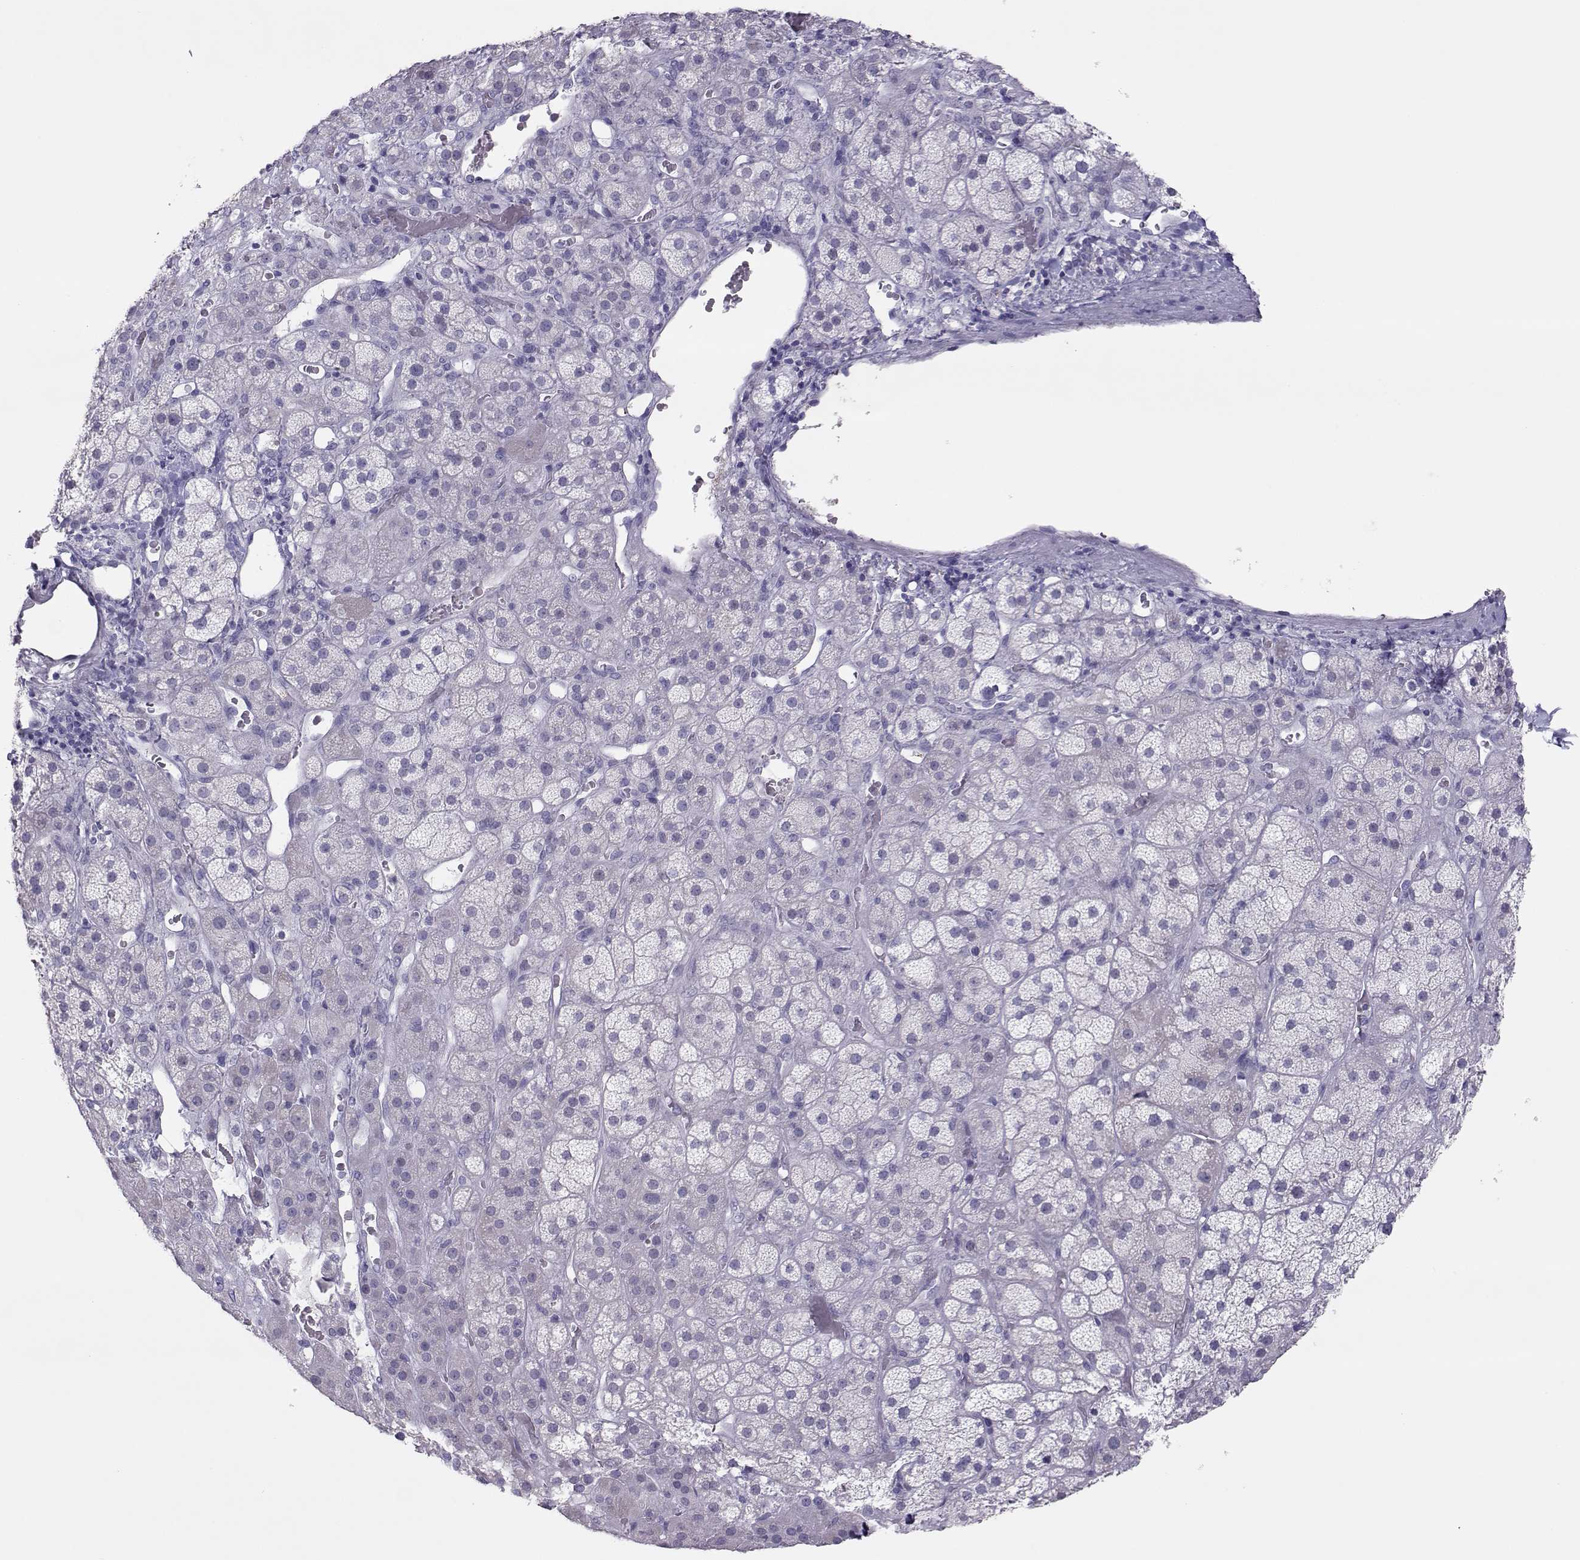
{"staining": {"intensity": "moderate", "quantity": "25%-75%", "location": "cytoplasmic/membranous"}, "tissue": "adrenal gland", "cell_type": "Glandular cells", "image_type": "normal", "snomed": [{"axis": "morphology", "description": "Normal tissue, NOS"}, {"axis": "topography", "description": "Adrenal gland"}], "caption": "An IHC histopathology image of unremarkable tissue is shown. Protein staining in brown shows moderate cytoplasmic/membranous positivity in adrenal gland within glandular cells.", "gene": "TRPM7", "patient": {"sex": "male", "age": 57}}